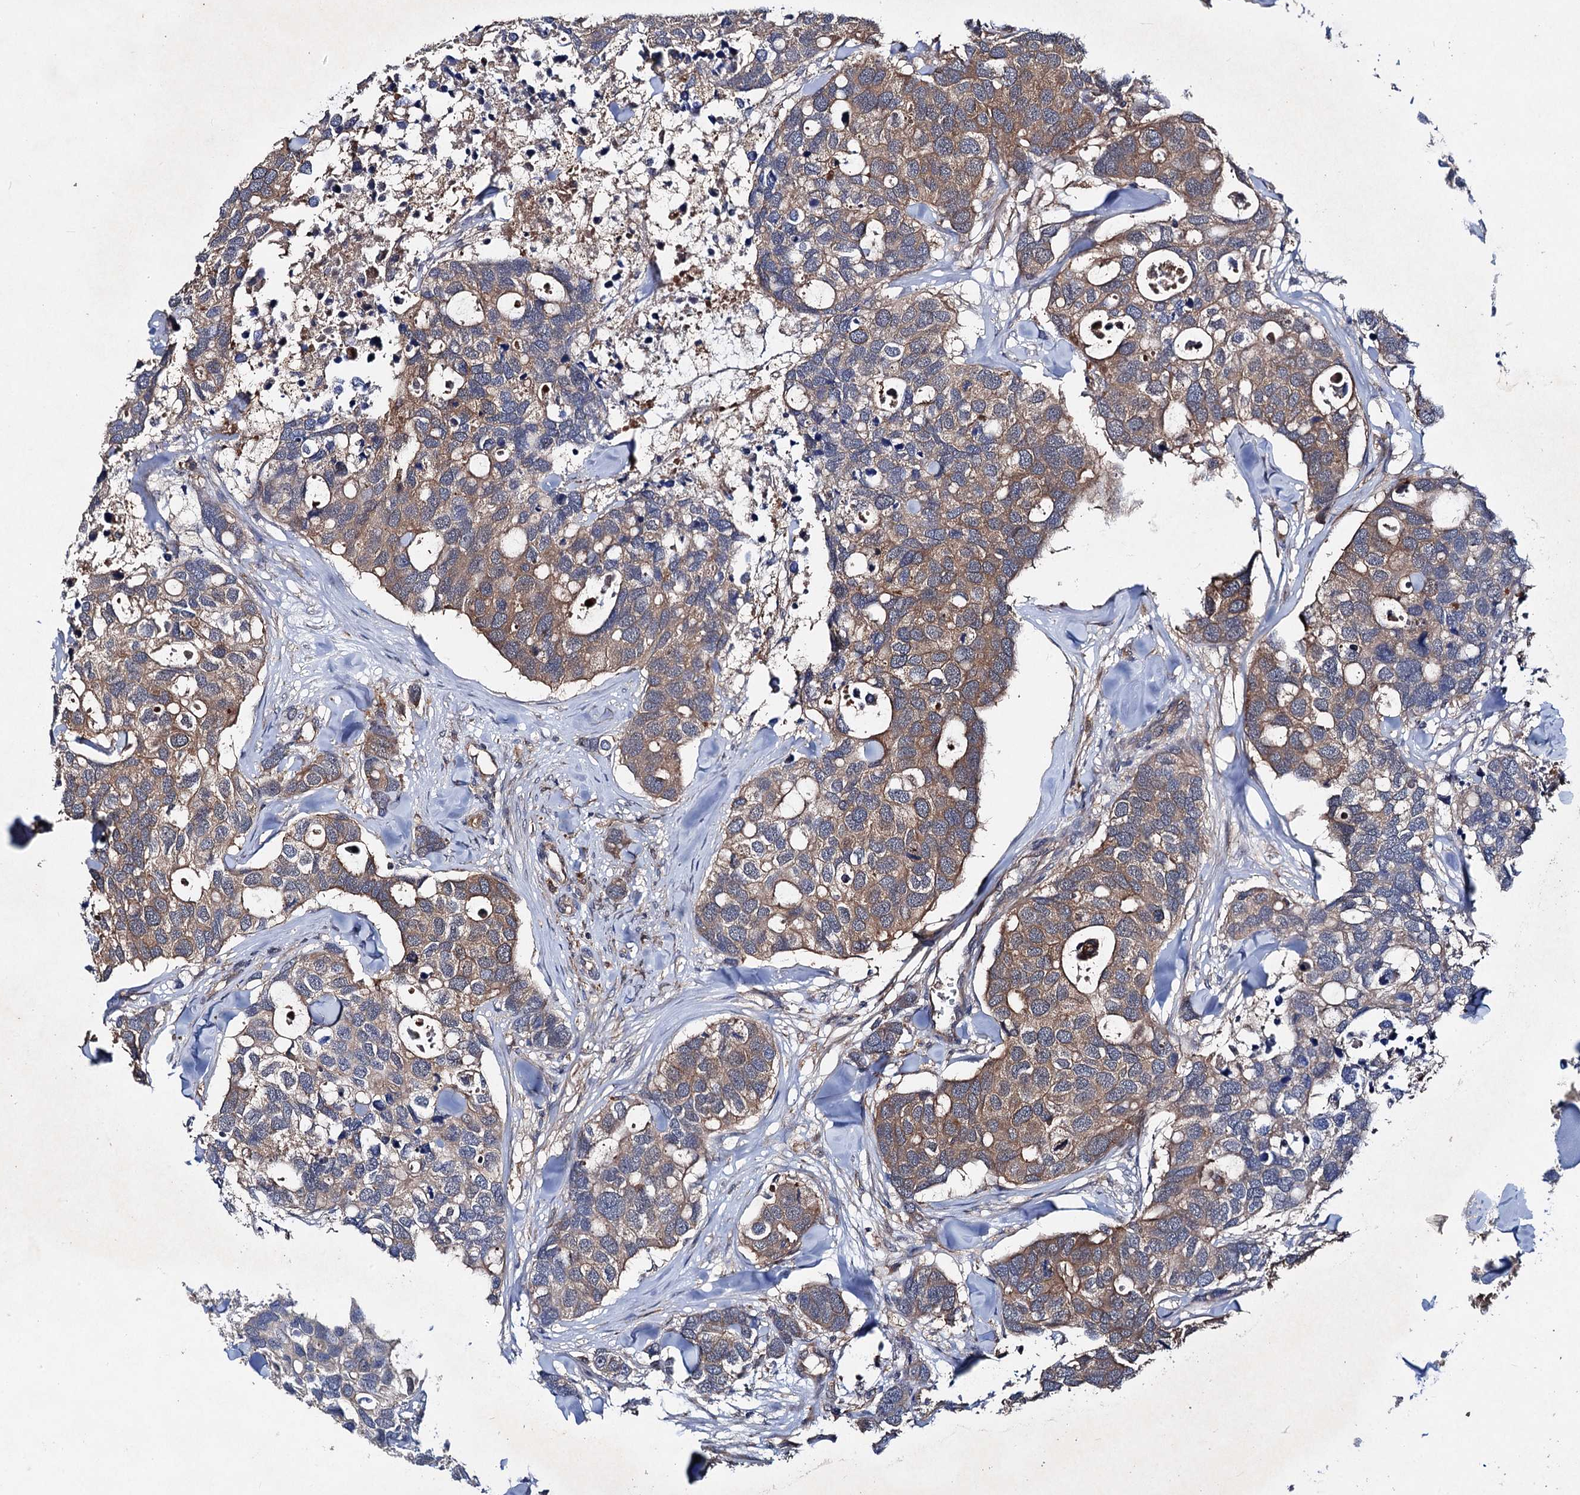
{"staining": {"intensity": "moderate", "quantity": "25%-75%", "location": "cytoplasmic/membranous"}, "tissue": "breast cancer", "cell_type": "Tumor cells", "image_type": "cancer", "snomed": [{"axis": "morphology", "description": "Duct carcinoma"}, {"axis": "topography", "description": "Breast"}], "caption": "A brown stain labels moderate cytoplasmic/membranous positivity of a protein in human invasive ductal carcinoma (breast) tumor cells. The staining was performed using DAB (3,3'-diaminobenzidine), with brown indicating positive protein expression. Nuclei are stained blue with hematoxylin.", "gene": "VPS29", "patient": {"sex": "female", "age": 83}}